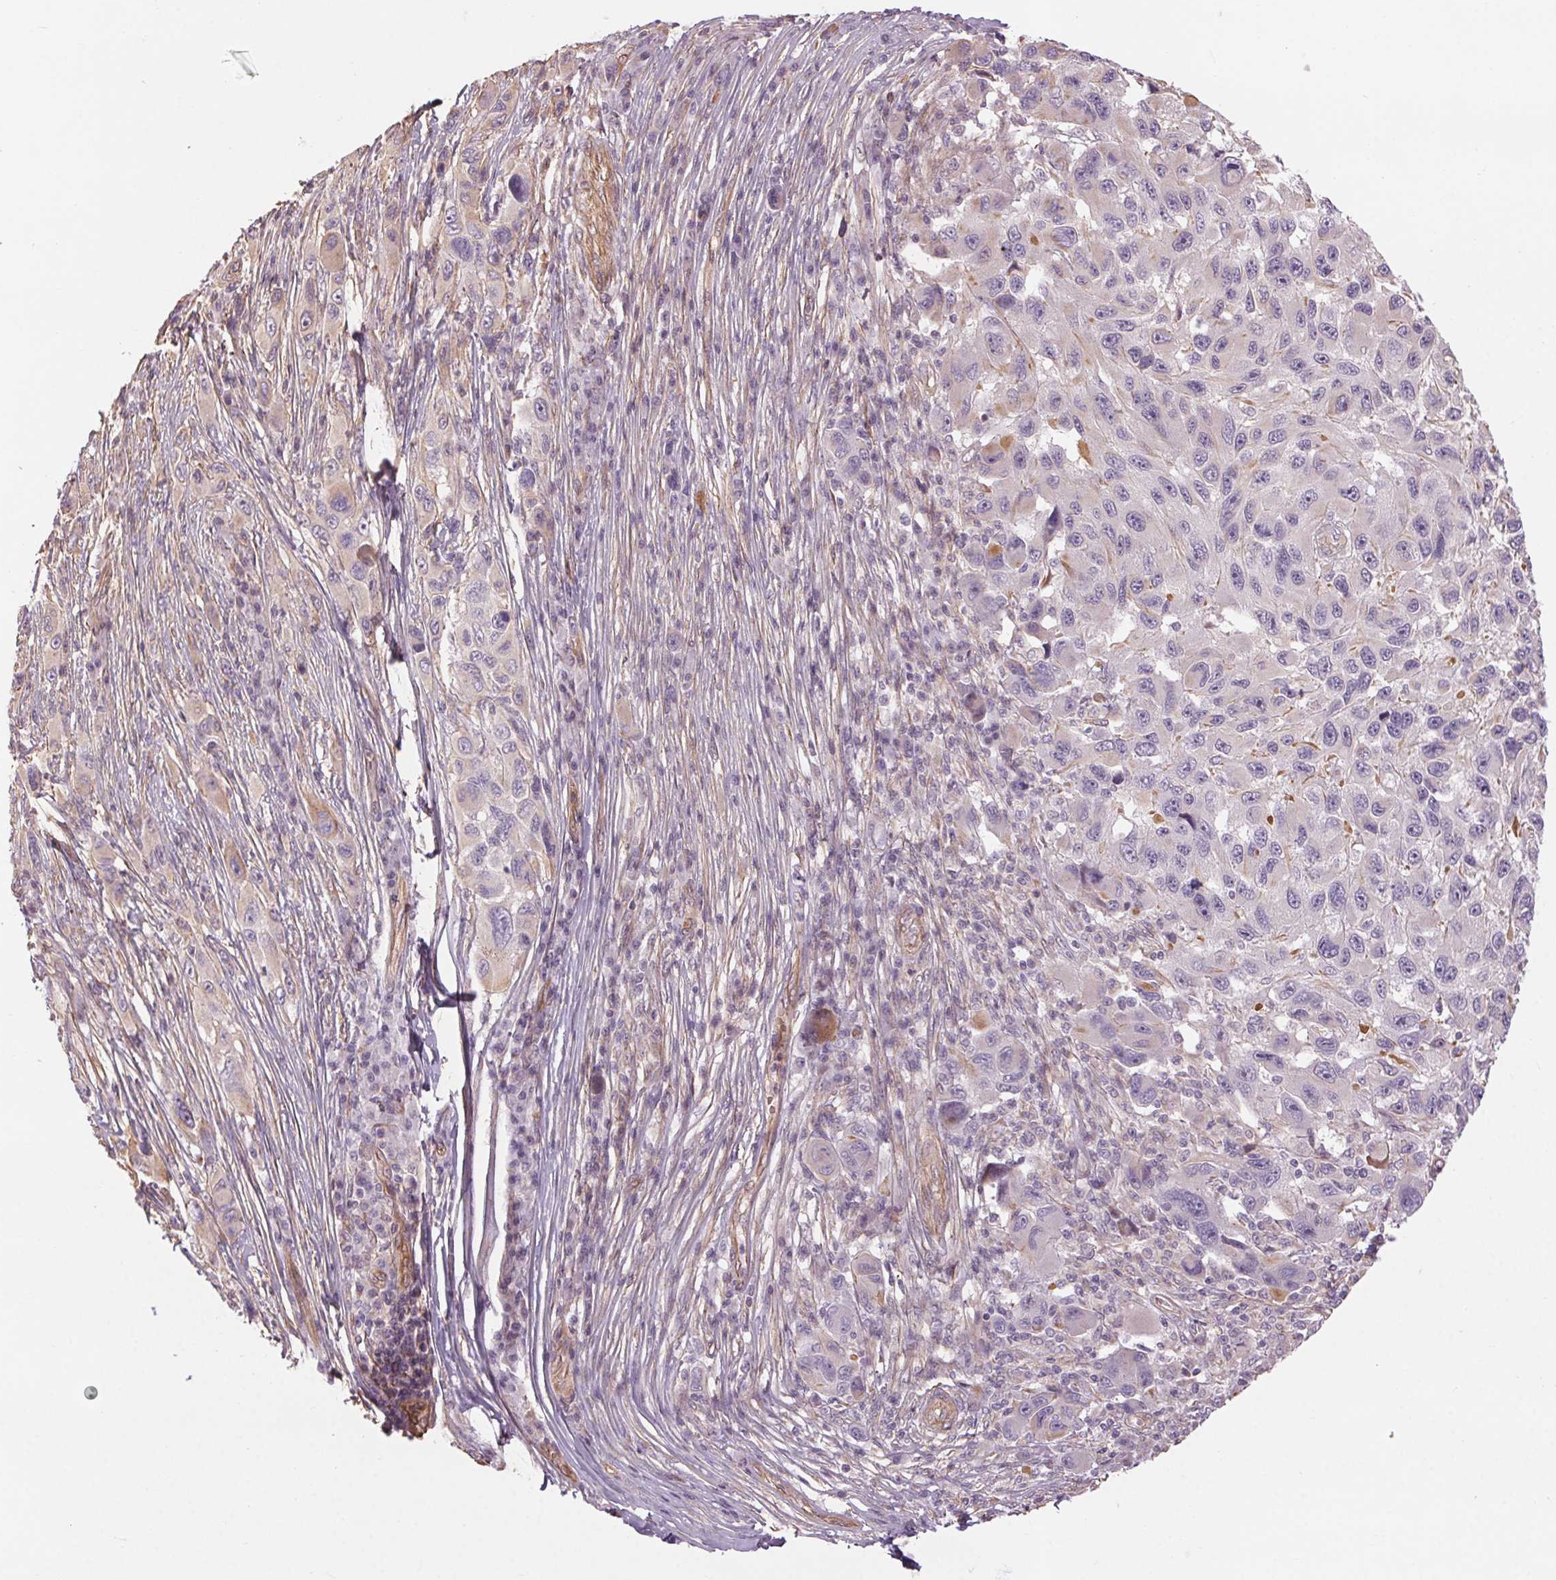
{"staining": {"intensity": "negative", "quantity": "none", "location": "none"}, "tissue": "melanoma", "cell_type": "Tumor cells", "image_type": "cancer", "snomed": [{"axis": "morphology", "description": "Malignant melanoma, NOS"}, {"axis": "topography", "description": "Skin"}], "caption": "Tumor cells show no significant expression in melanoma.", "gene": "CCSER1", "patient": {"sex": "male", "age": 53}}